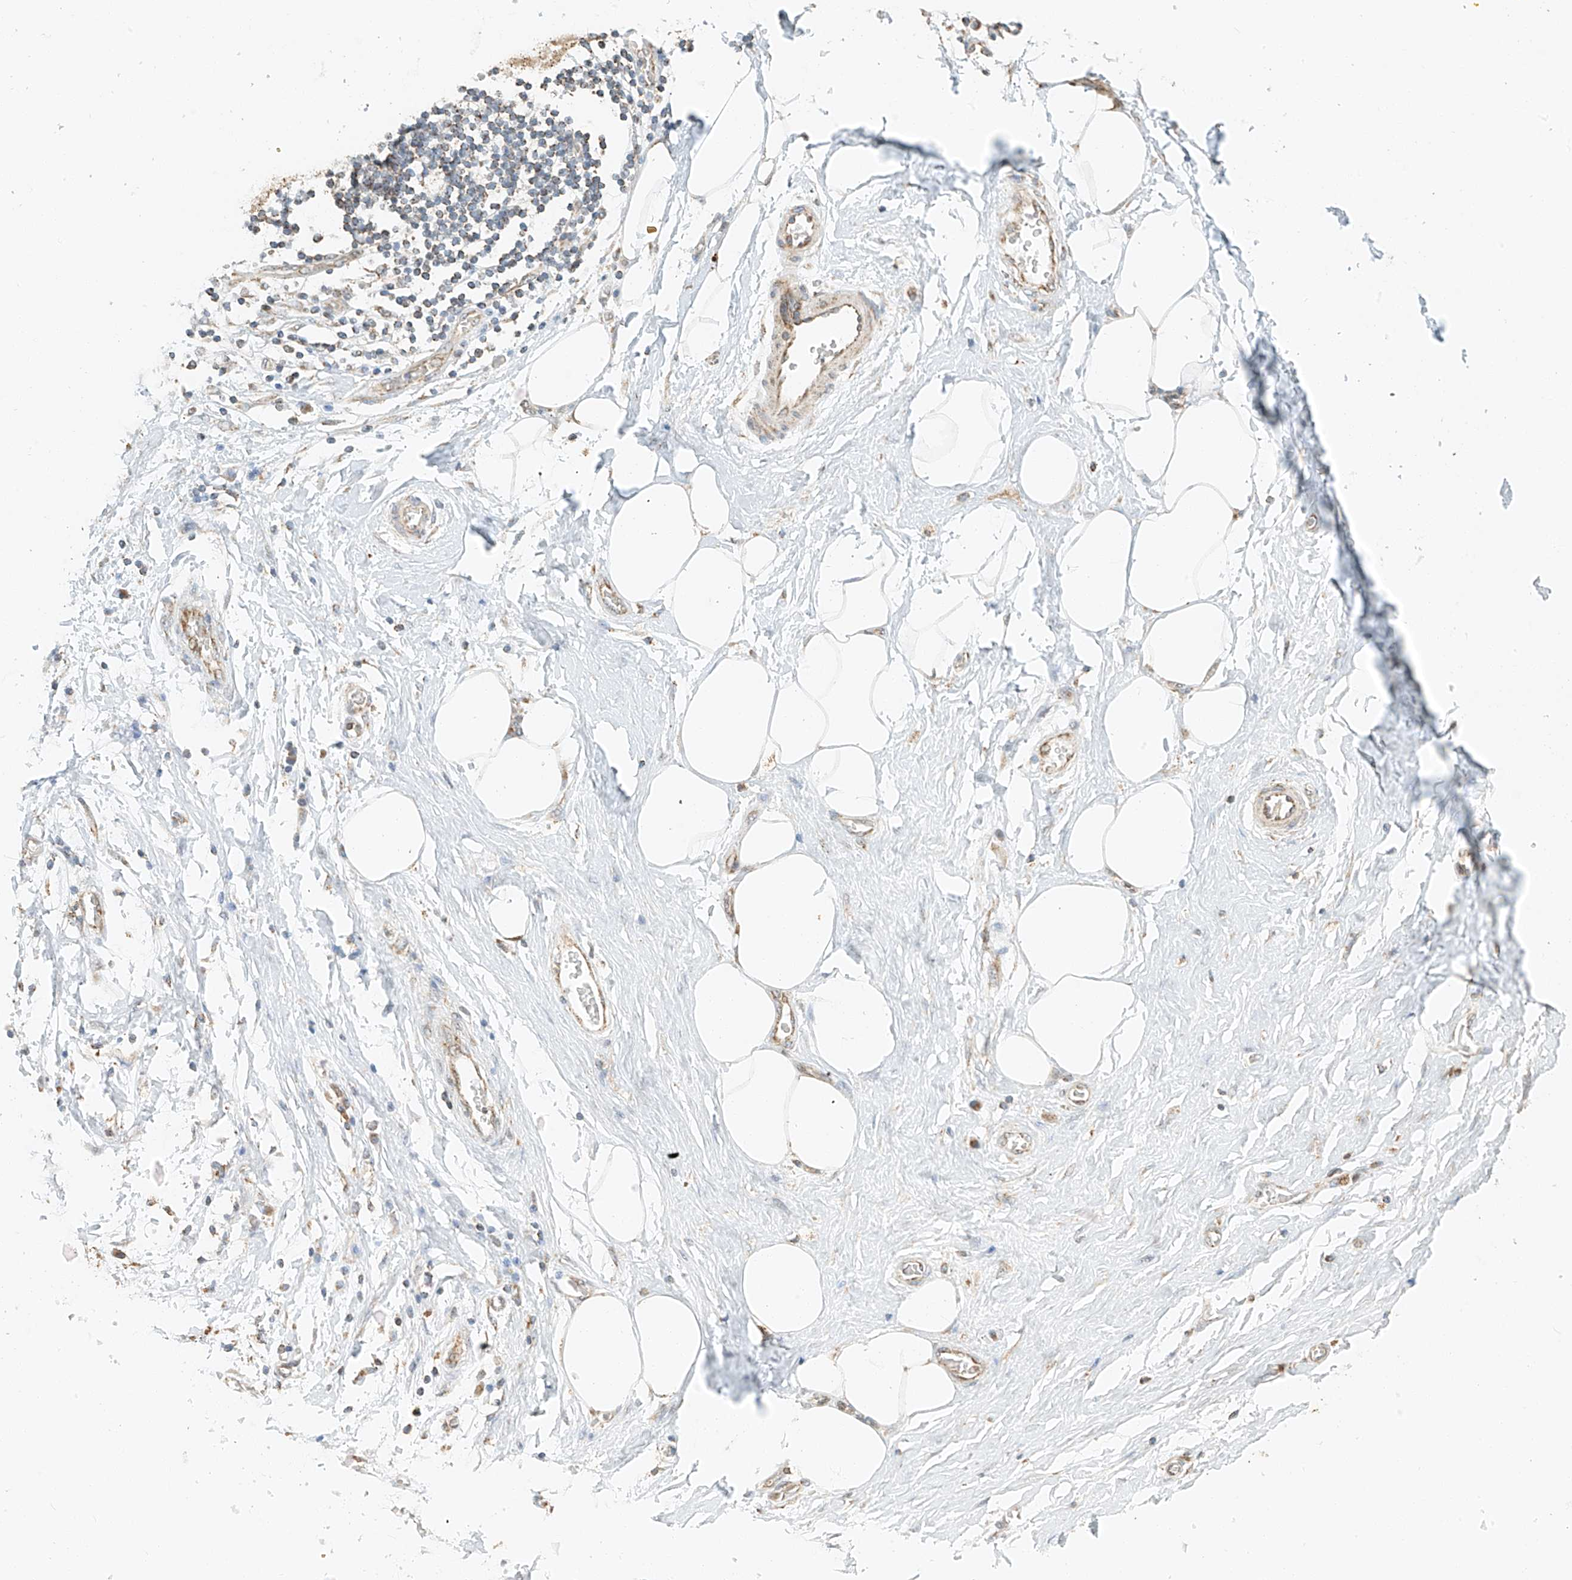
{"staining": {"intensity": "weak", "quantity": "25%-75%", "location": "cytoplasmic/membranous"}, "tissue": "adipose tissue", "cell_type": "Adipocytes", "image_type": "normal", "snomed": [{"axis": "morphology", "description": "Normal tissue, NOS"}, {"axis": "morphology", "description": "Adenocarcinoma, NOS"}, {"axis": "topography", "description": "Pancreas"}, {"axis": "topography", "description": "Peripheral nerve tissue"}], "caption": "Adipocytes show low levels of weak cytoplasmic/membranous staining in about 25%-75% of cells in benign human adipose tissue. (Stains: DAB (3,3'-diaminobenzidine) in brown, nuclei in blue, Microscopy: brightfield microscopy at high magnification).", "gene": "YIPF7", "patient": {"sex": "male", "age": 59}}